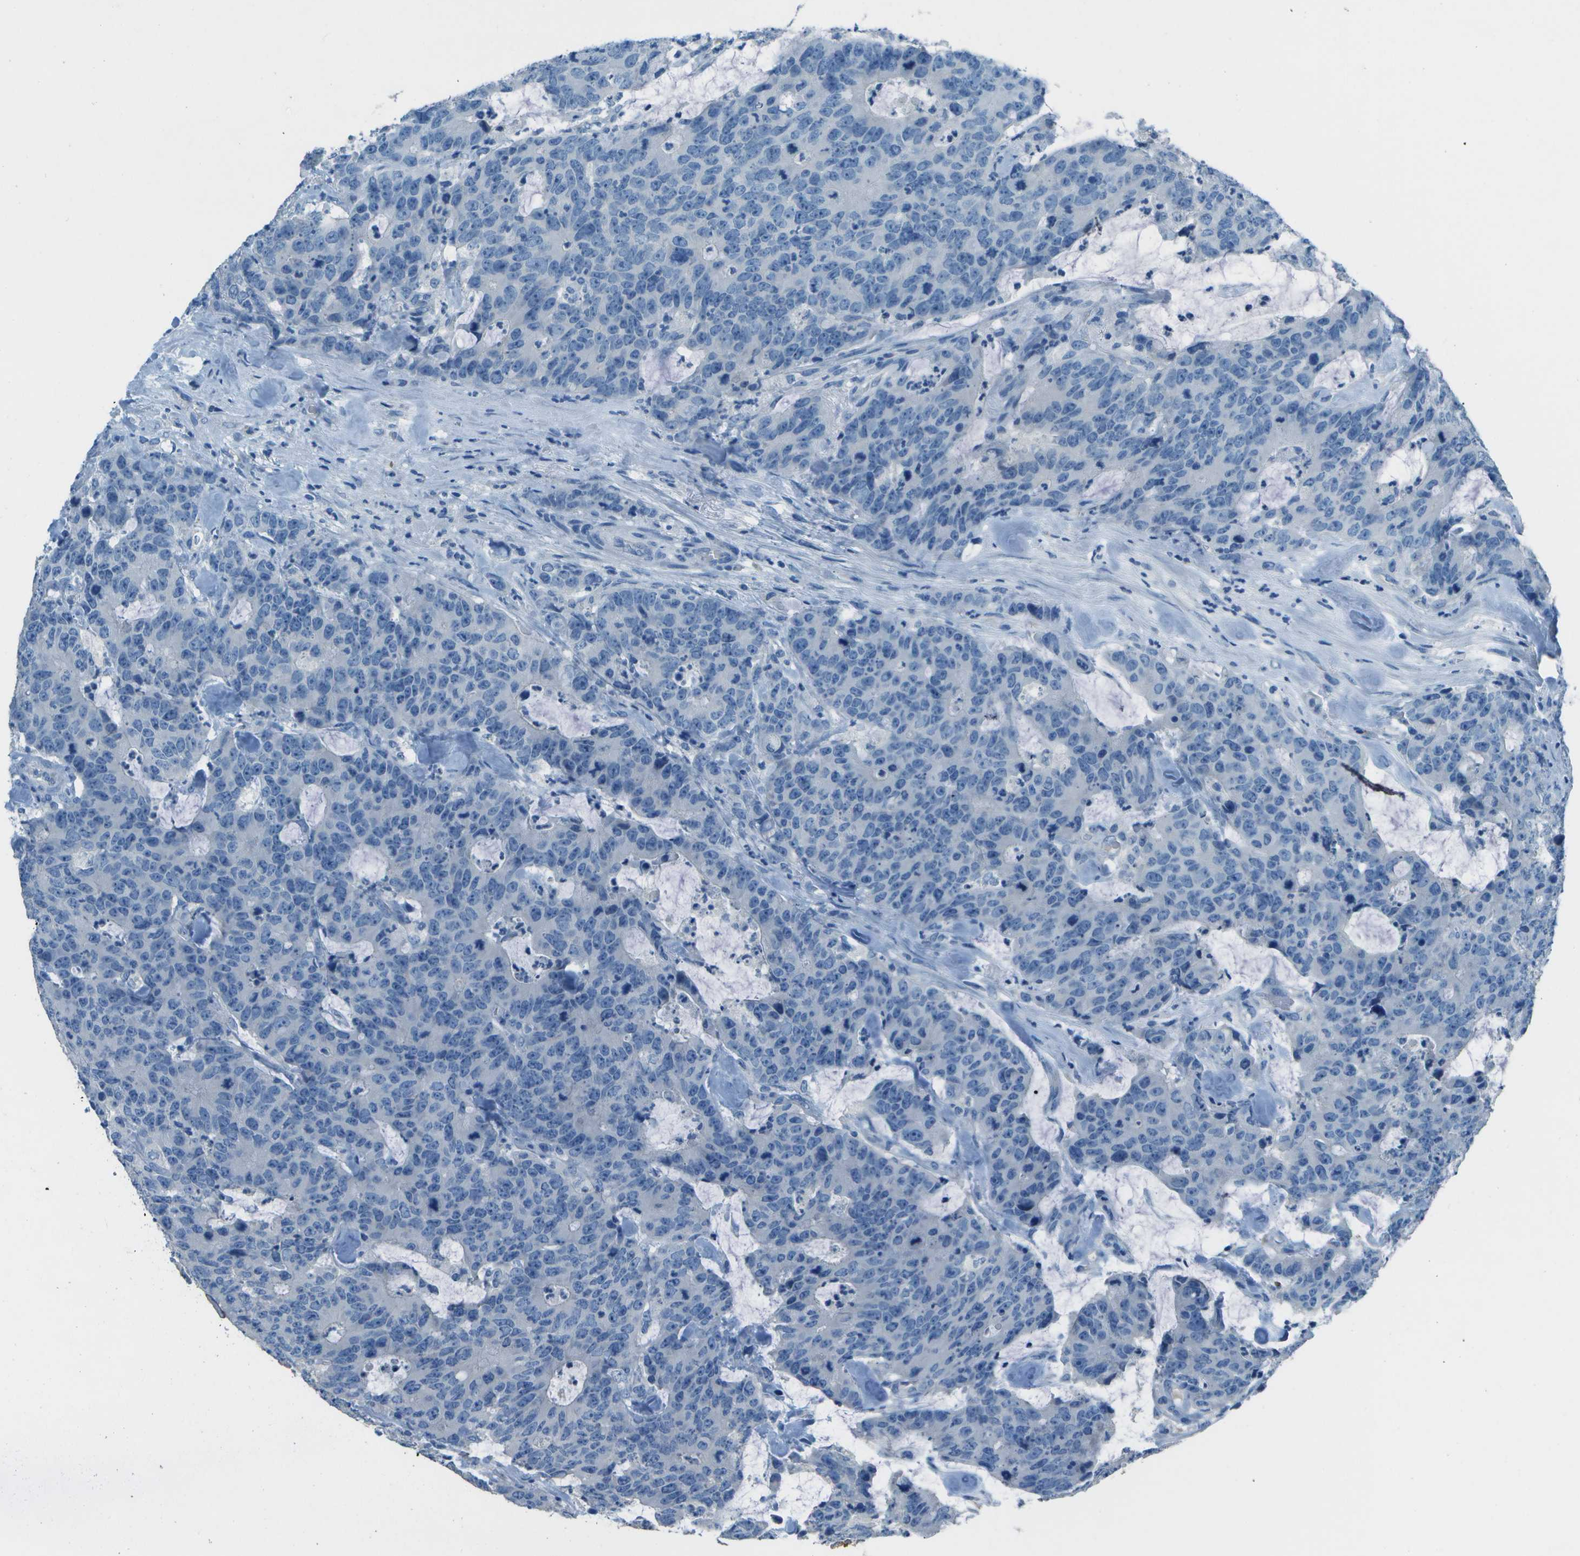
{"staining": {"intensity": "negative", "quantity": "none", "location": "none"}, "tissue": "colorectal cancer", "cell_type": "Tumor cells", "image_type": "cancer", "snomed": [{"axis": "morphology", "description": "Adenocarcinoma, NOS"}, {"axis": "topography", "description": "Colon"}], "caption": "Immunohistochemistry image of neoplastic tissue: human adenocarcinoma (colorectal) stained with DAB demonstrates no significant protein positivity in tumor cells.", "gene": "LGI2", "patient": {"sex": "female", "age": 86}}